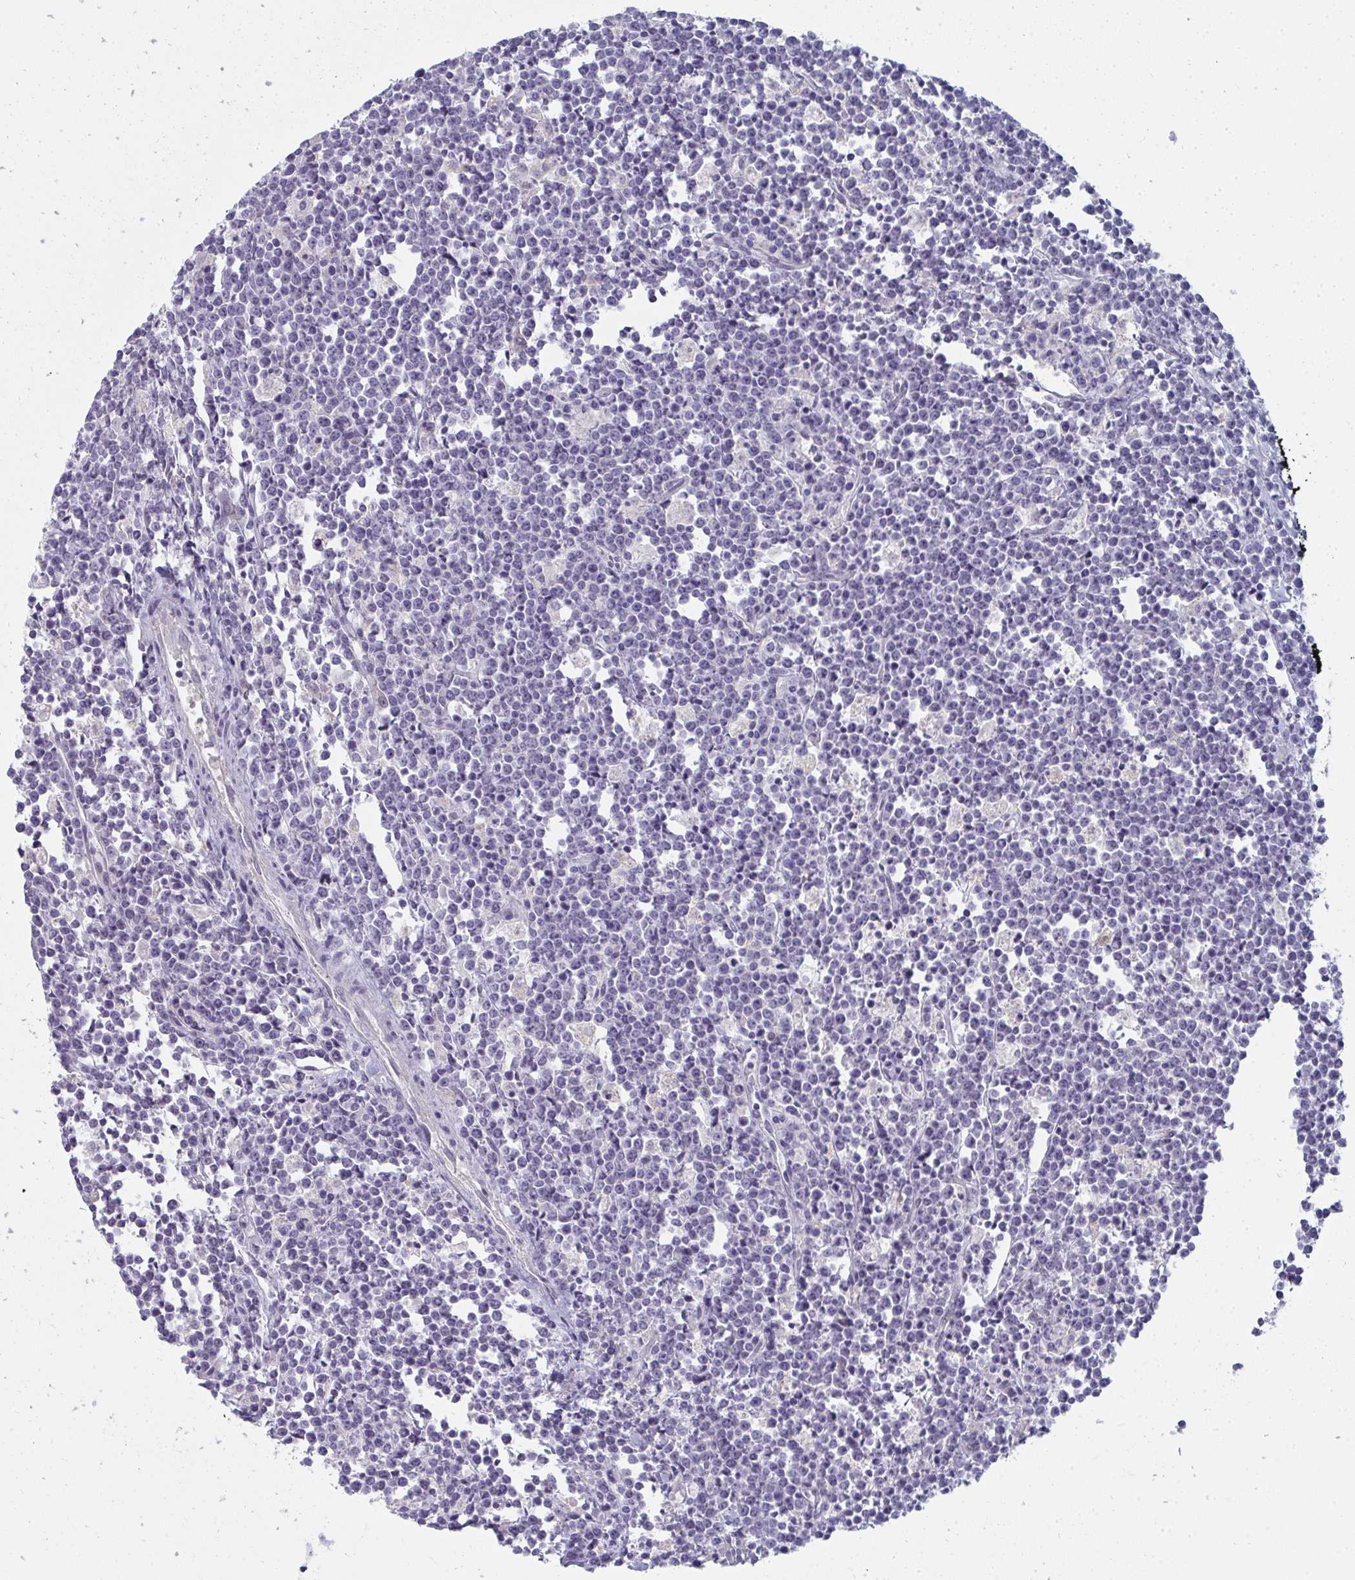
{"staining": {"intensity": "negative", "quantity": "none", "location": "none"}, "tissue": "lymphoma", "cell_type": "Tumor cells", "image_type": "cancer", "snomed": [{"axis": "morphology", "description": "Malignant lymphoma, non-Hodgkin's type, High grade"}, {"axis": "topography", "description": "Small intestine"}], "caption": "There is no significant staining in tumor cells of lymphoma.", "gene": "SHB", "patient": {"sex": "female", "age": 56}}